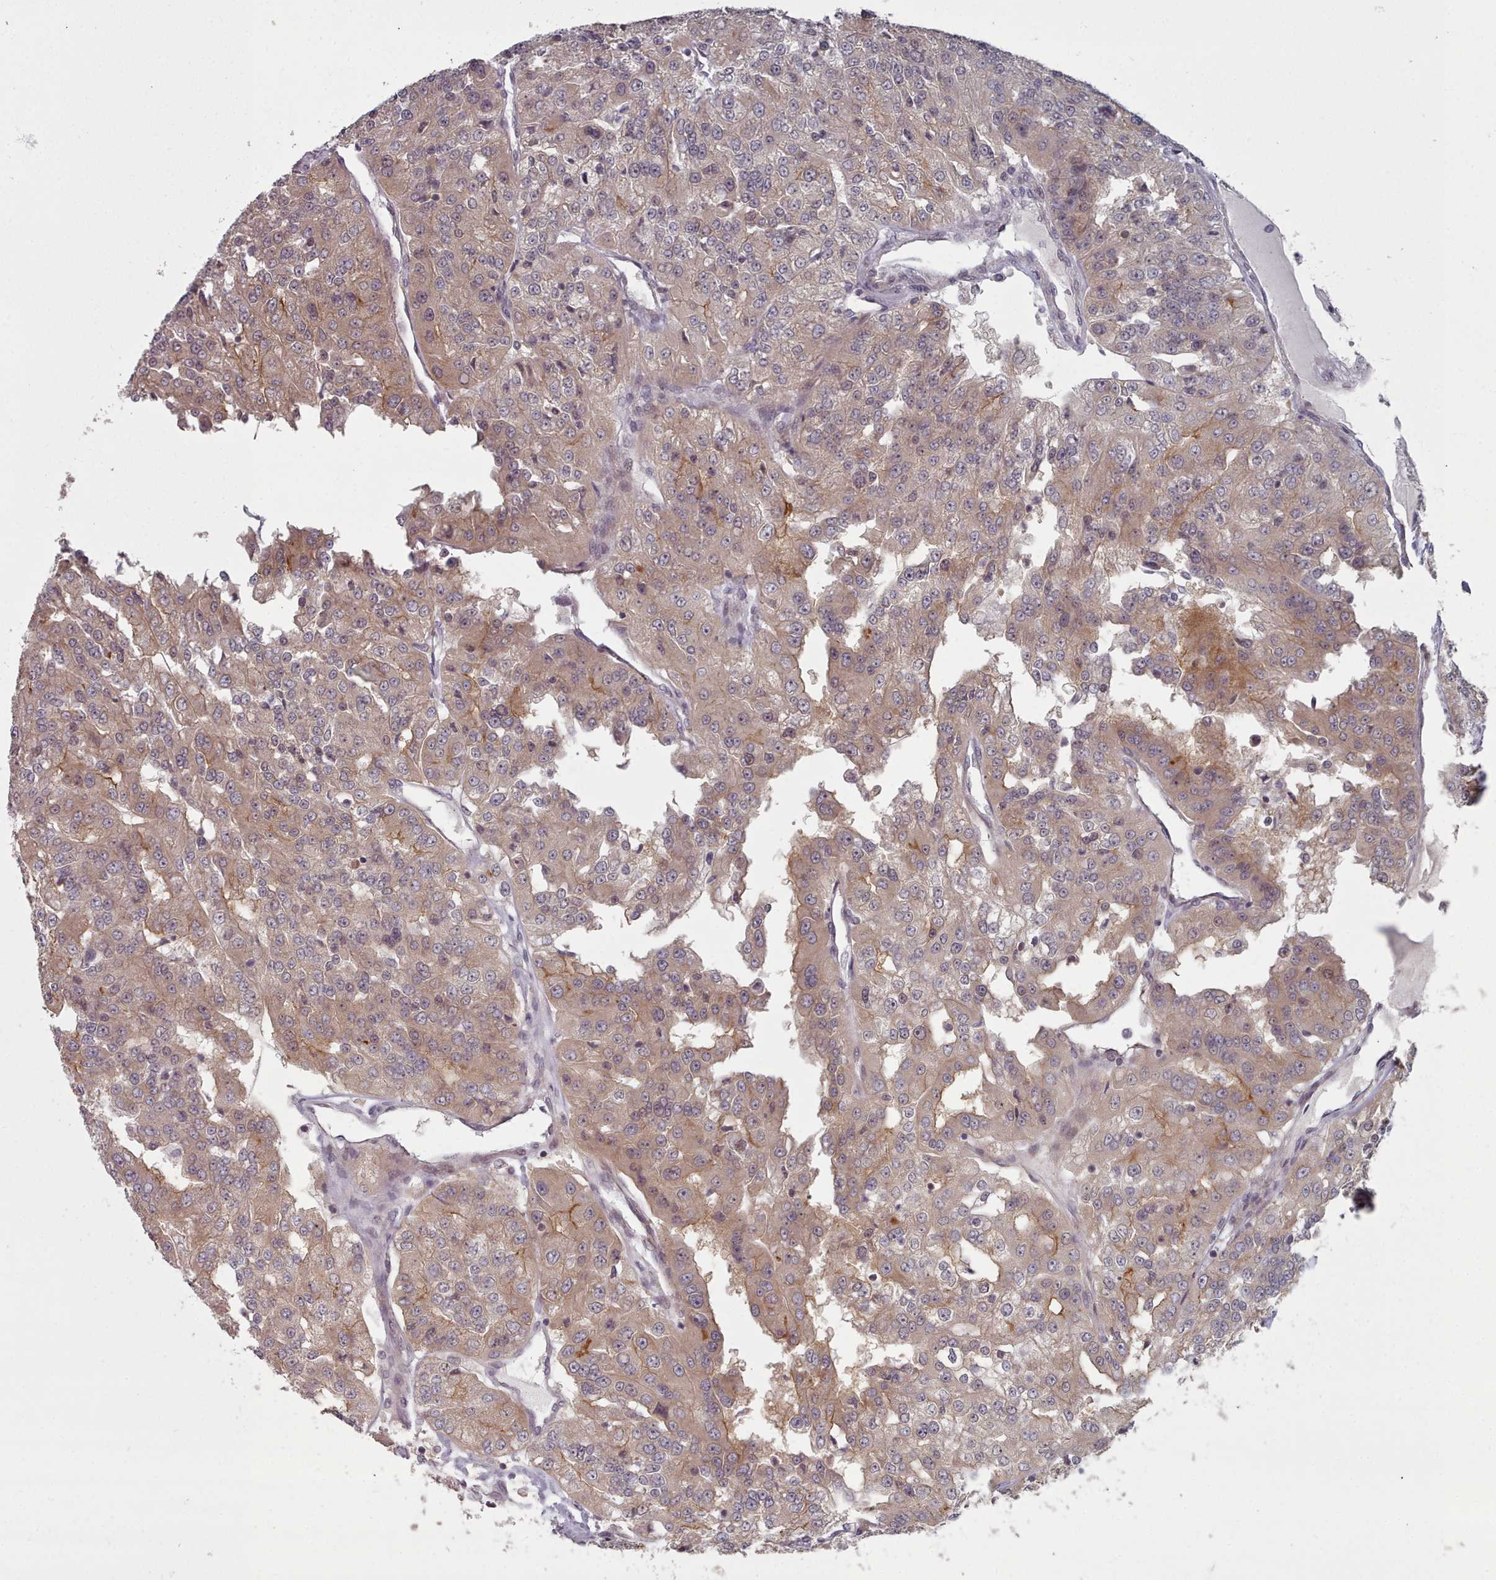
{"staining": {"intensity": "moderate", "quantity": "<25%", "location": "cytoplasmic/membranous"}, "tissue": "renal cancer", "cell_type": "Tumor cells", "image_type": "cancer", "snomed": [{"axis": "morphology", "description": "Adenocarcinoma, NOS"}, {"axis": "topography", "description": "Kidney"}], "caption": "Renal adenocarcinoma stained with a protein marker reveals moderate staining in tumor cells.", "gene": "HYAL3", "patient": {"sex": "female", "age": 63}}